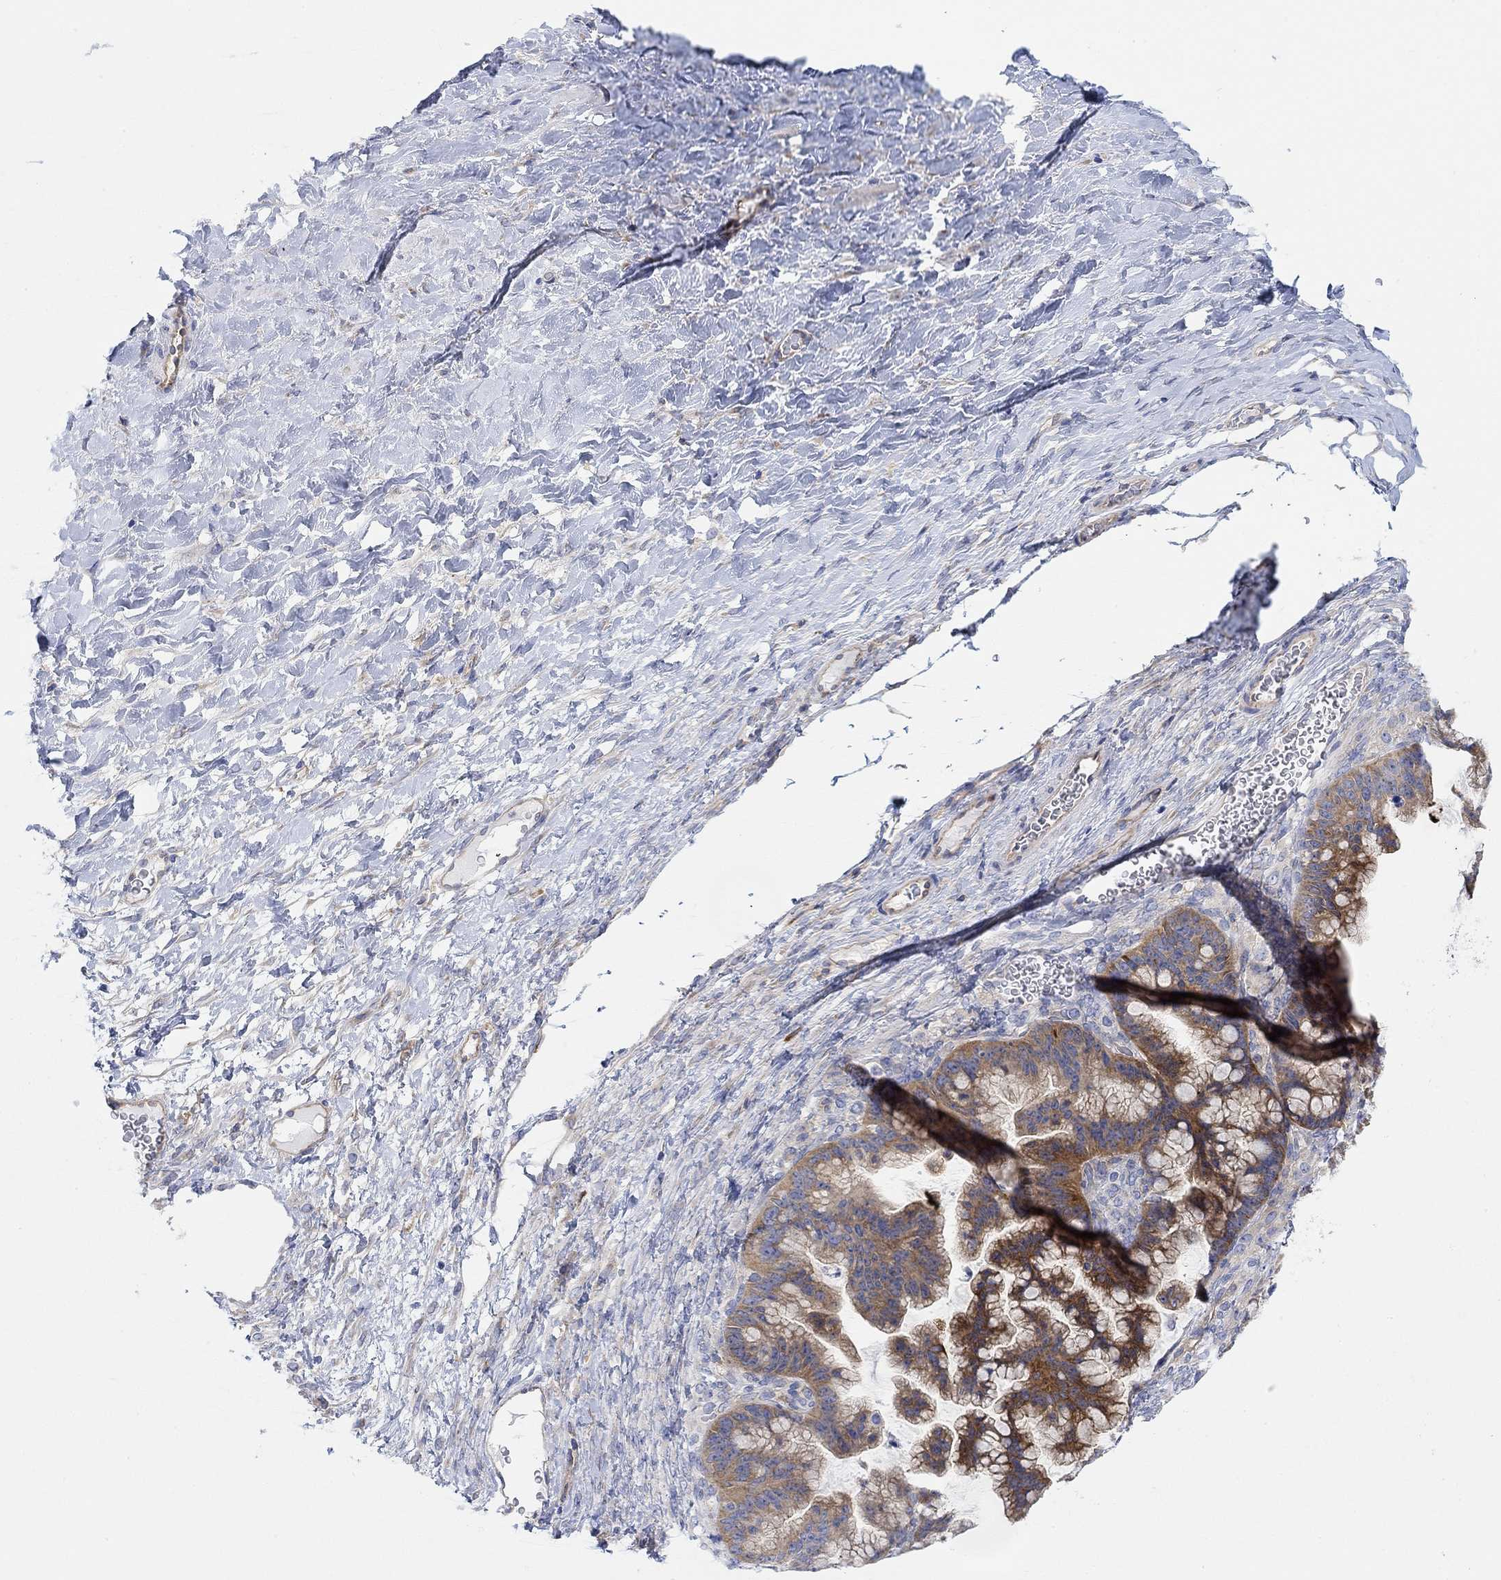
{"staining": {"intensity": "moderate", "quantity": "25%-75%", "location": "cytoplasmic/membranous"}, "tissue": "ovarian cancer", "cell_type": "Tumor cells", "image_type": "cancer", "snomed": [{"axis": "morphology", "description": "Cystadenocarcinoma, mucinous, NOS"}, {"axis": "topography", "description": "Ovary"}], "caption": "Immunohistochemical staining of ovarian cancer displays medium levels of moderate cytoplasmic/membranous protein staining in approximately 25%-75% of tumor cells.", "gene": "RGS1", "patient": {"sex": "female", "age": 67}}